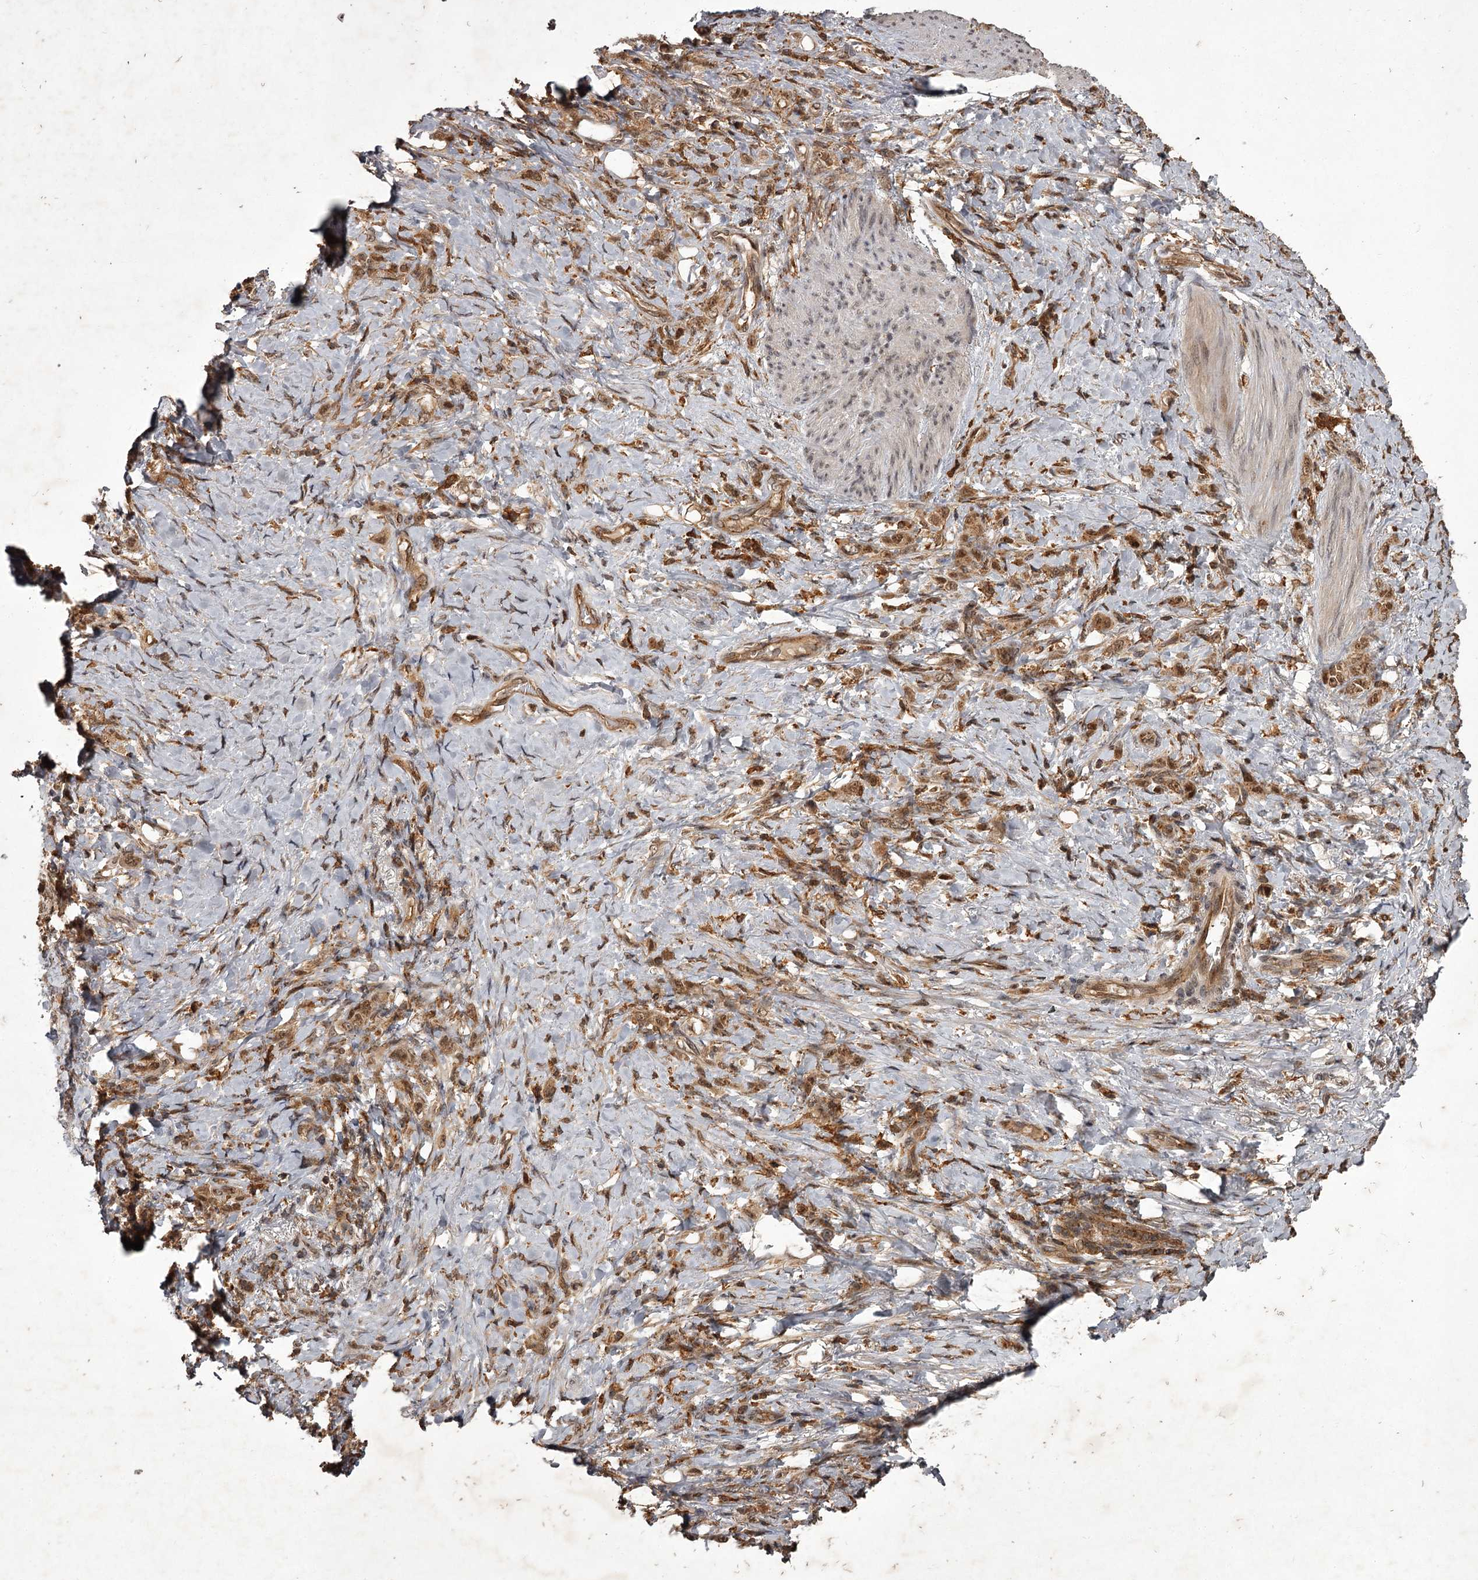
{"staining": {"intensity": "moderate", "quantity": ">75%", "location": "cytoplasmic/membranous,nuclear"}, "tissue": "stomach cancer", "cell_type": "Tumor cells", "image_type": "cancer", "snomed": [{"axis": "morphology", "description": "Adenocarcinoma, NOS"}, {"axis": "topography", "description": "Stomach"}], "caption": "Protein positivity by IHC displays moderate cytoplasmic/membranous and nuclear staining in approximately >75% of tumor cells in stomach adenocarcinoma.", "gene": "TBC1D23", "patient": {"sex": "female", "age": 79}}